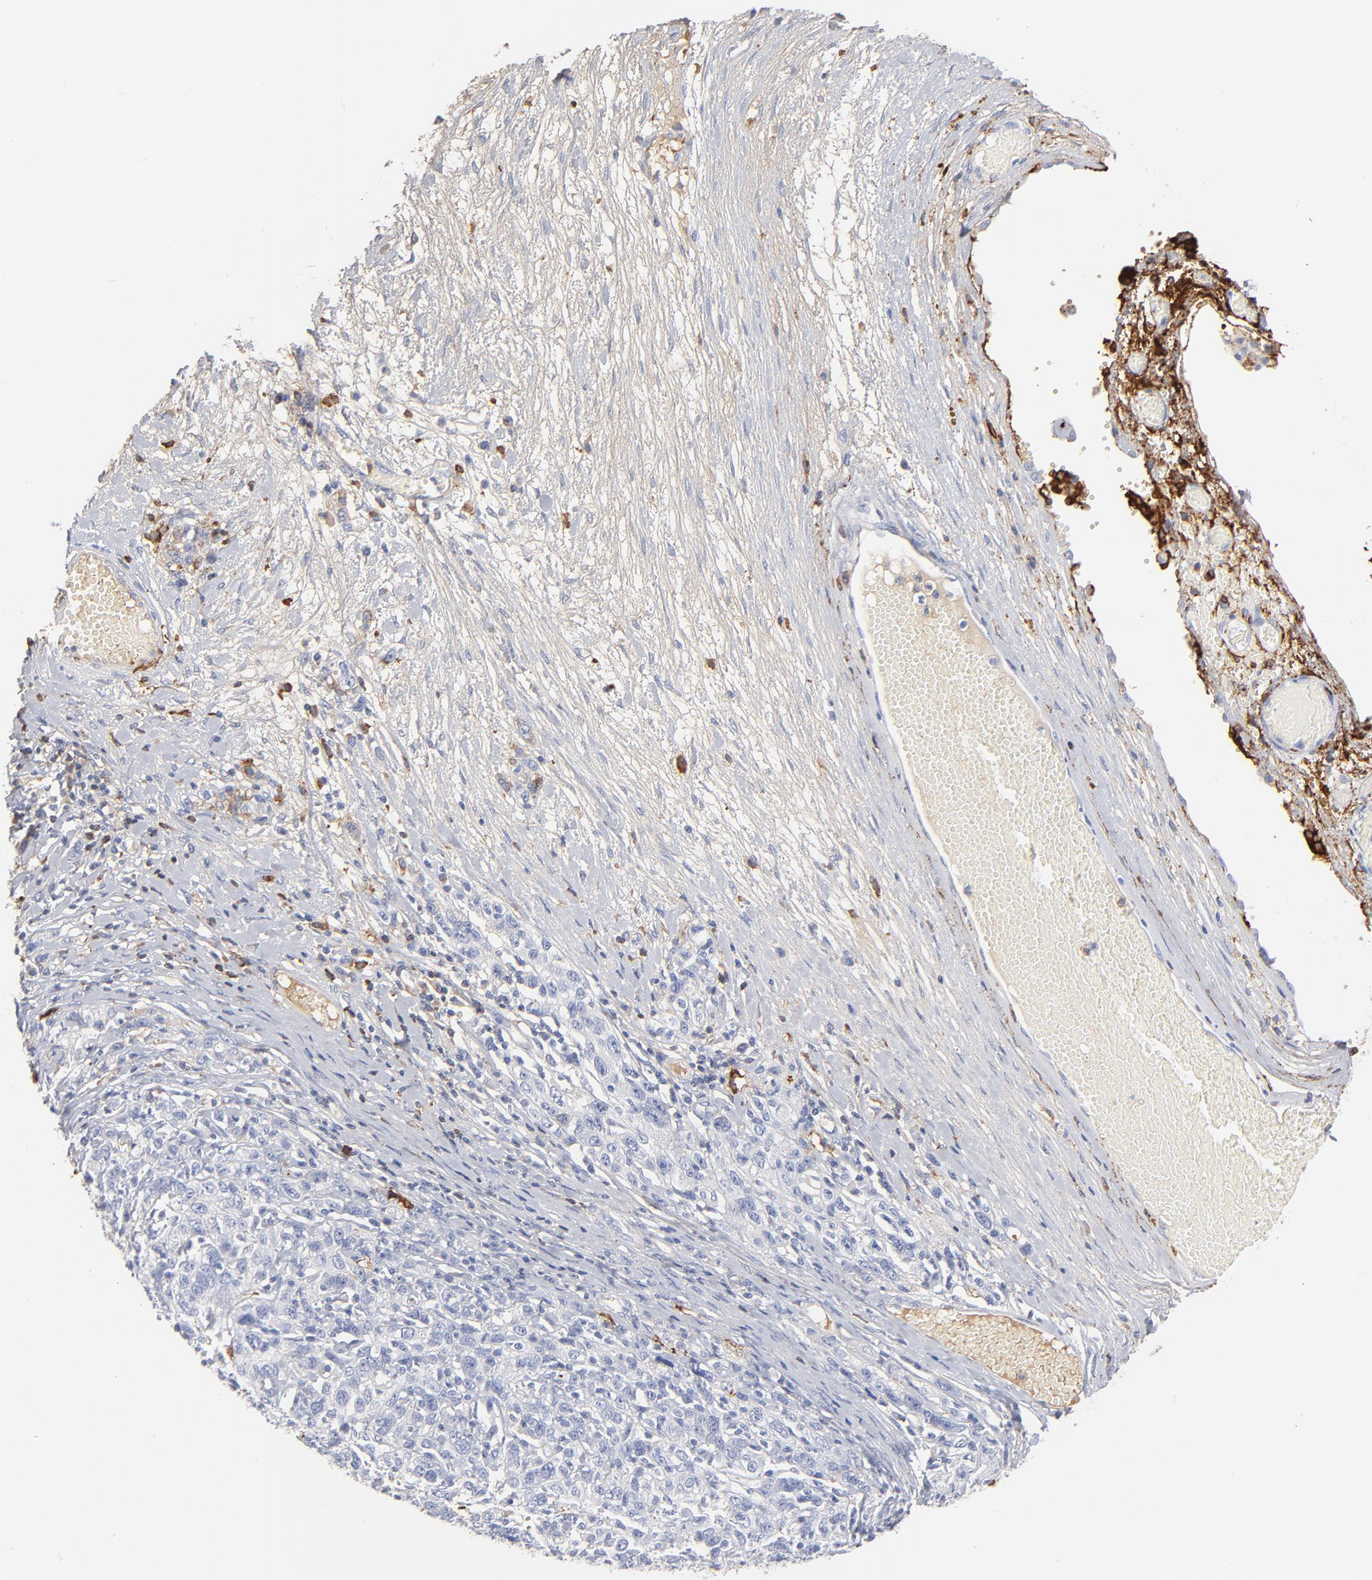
{"staining": {"intensity": "negative", "quantity": "none", "location": "none"}, "tissue": "ovarian cancer", "cell_type": "Tumor cells", "image_type": "cancer", "snomed": [{"axis": "morphology", "description": "Cystadenocarcinoma, serous, NOS"}, {"axis": "topography", "description": "Ovary"}], "caption": "Ovarian serous cystadenocarcinoma was stained to show a protein in brown. There is no significant staining in tumor cells.", "gene": "APOH", "patient": {"sex": "female", "age": 71}}